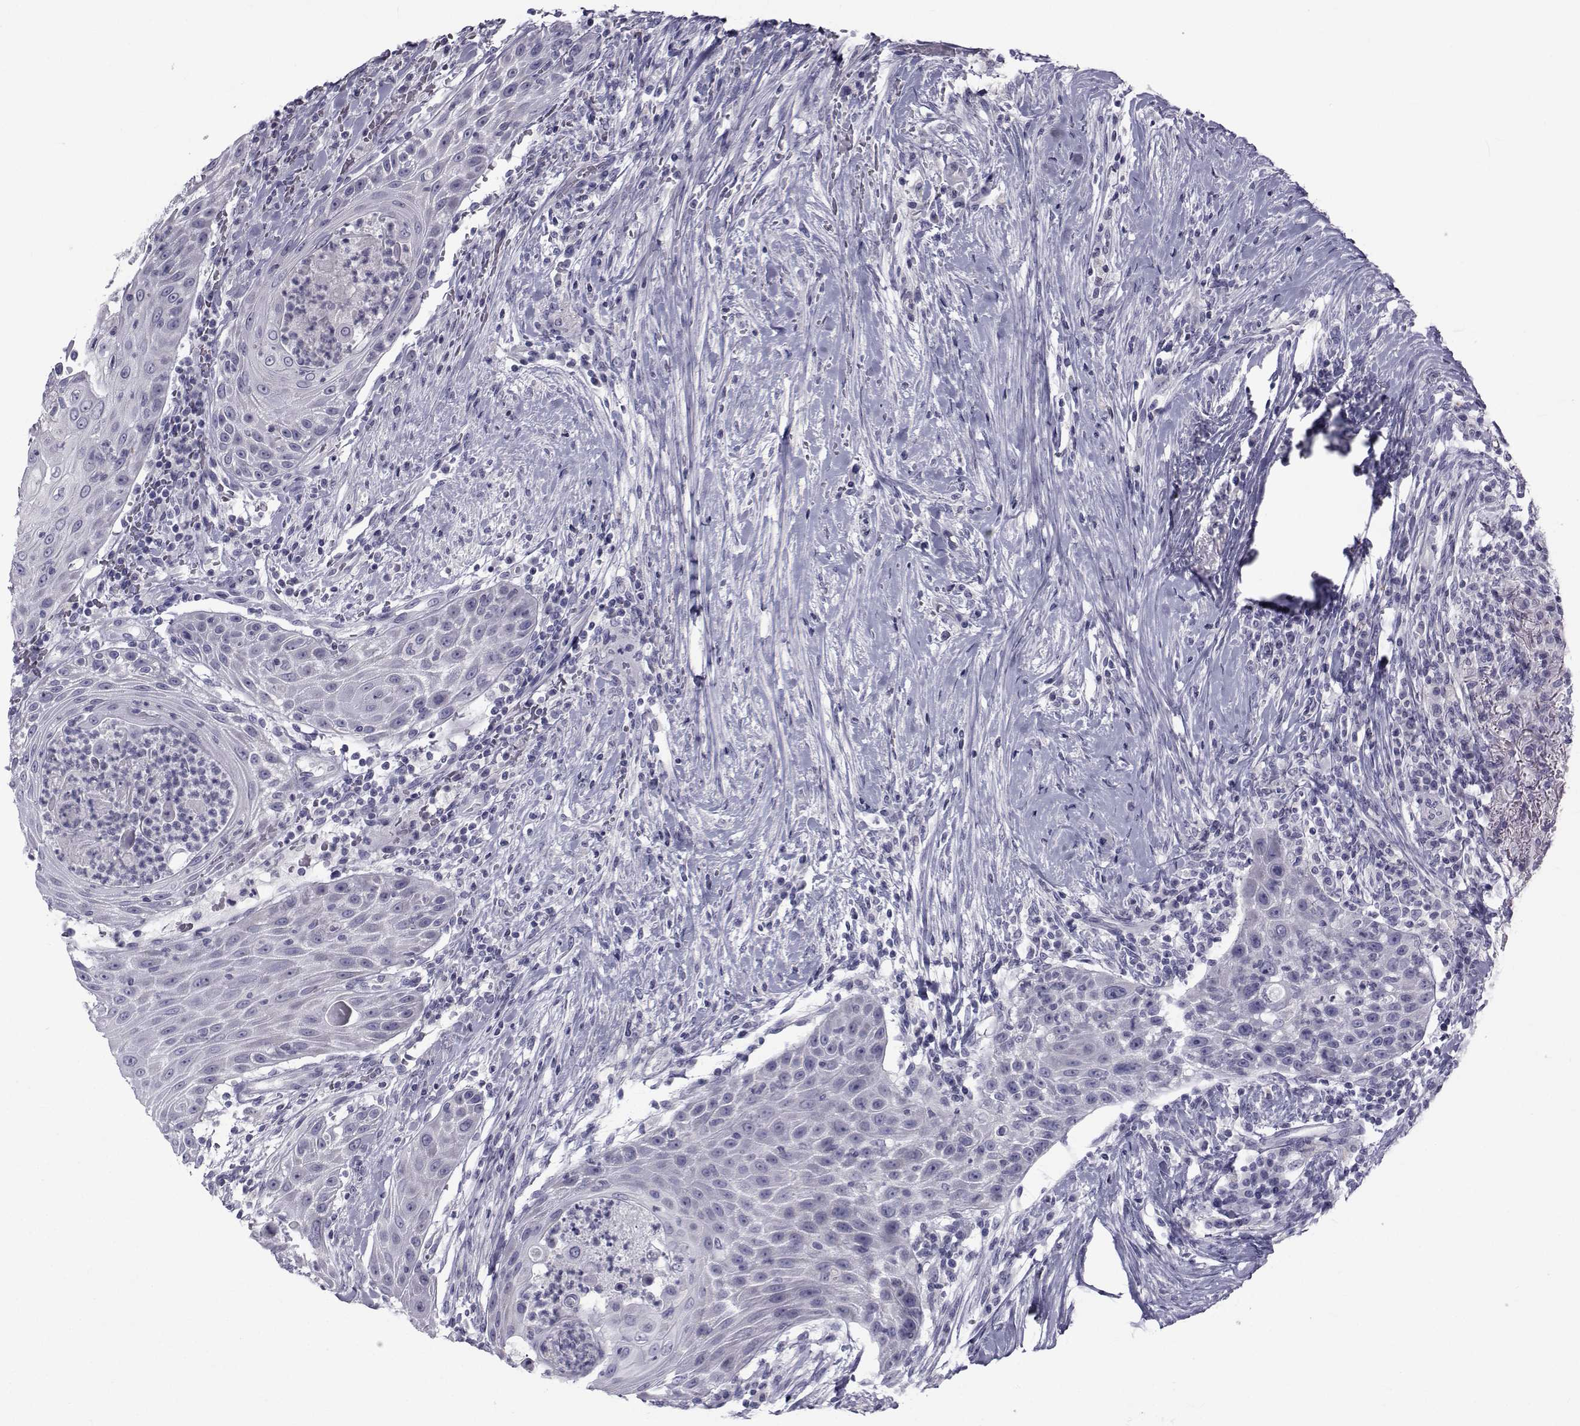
{"staining": {"intensity": "negative", "quantity": "none", "location": "none"}, "tissue": "head and neck cancer", "cell_type": "Tumor cells", "image_type": "cancer", "snomed": [{"axis": "morphology", "description": "Squamous cell carcinoma, NOS"}, {"axis": "topography", "description": "Head-Neck"}], "caption": "High magnification brightfield microscopy of head and neck cancer (squamous cell carcinoma) stained with DAB (brown) and counterstained with hematoxylin (blue): tumor cells show no significant positivity.", "gene": "FDXR", "patient": {"sex": "male", "age": 69}}